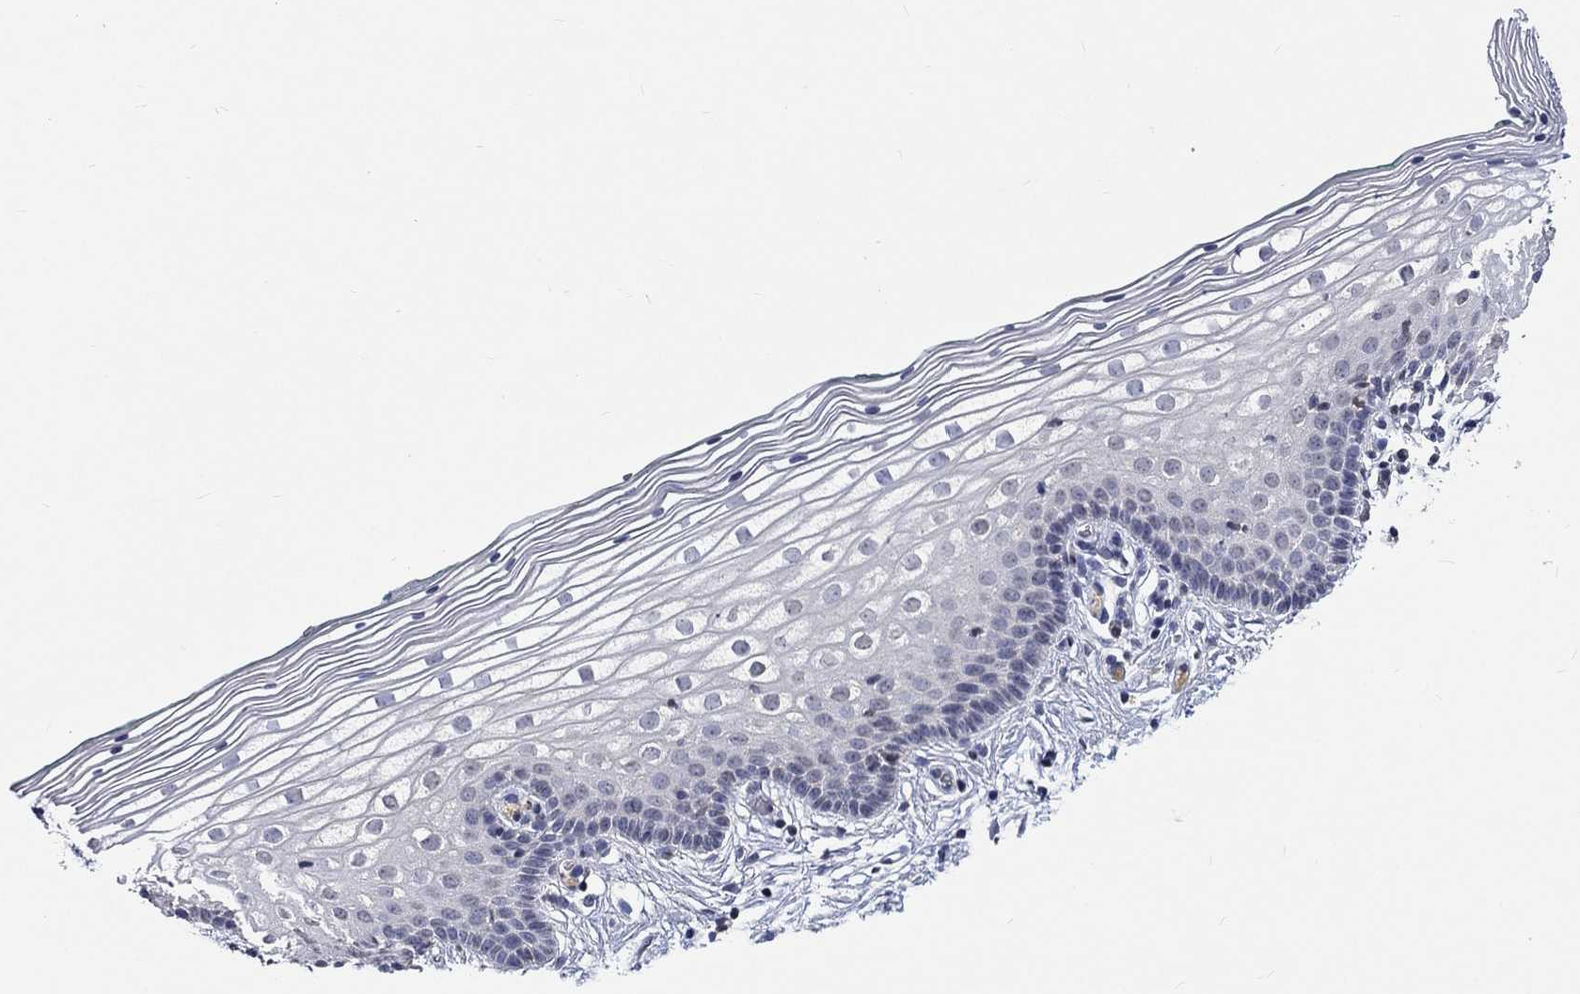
{"staining": {"intensity": "negative", "quantity": "none", "location": "none"}, "tissue": "vagina", "cell_type": "Squamous epithelial cells", "image_type": "normal", "snomed": [{"axis": "morphology", "description": "Normal tissue, NOS"}, {"axis": "topography", "description": "Vagina"}], "caption": "Immunohistochemical staining of unremarkable vagina shows no significant positivity in squamous epithelial cells. (Brightfield microscopy of DAB (3,3'-diaminobenzidine) immunohistochemistry at high magnification).", "gene": "ZBTB18", "patient": {"sex": "female", "age": 36}}